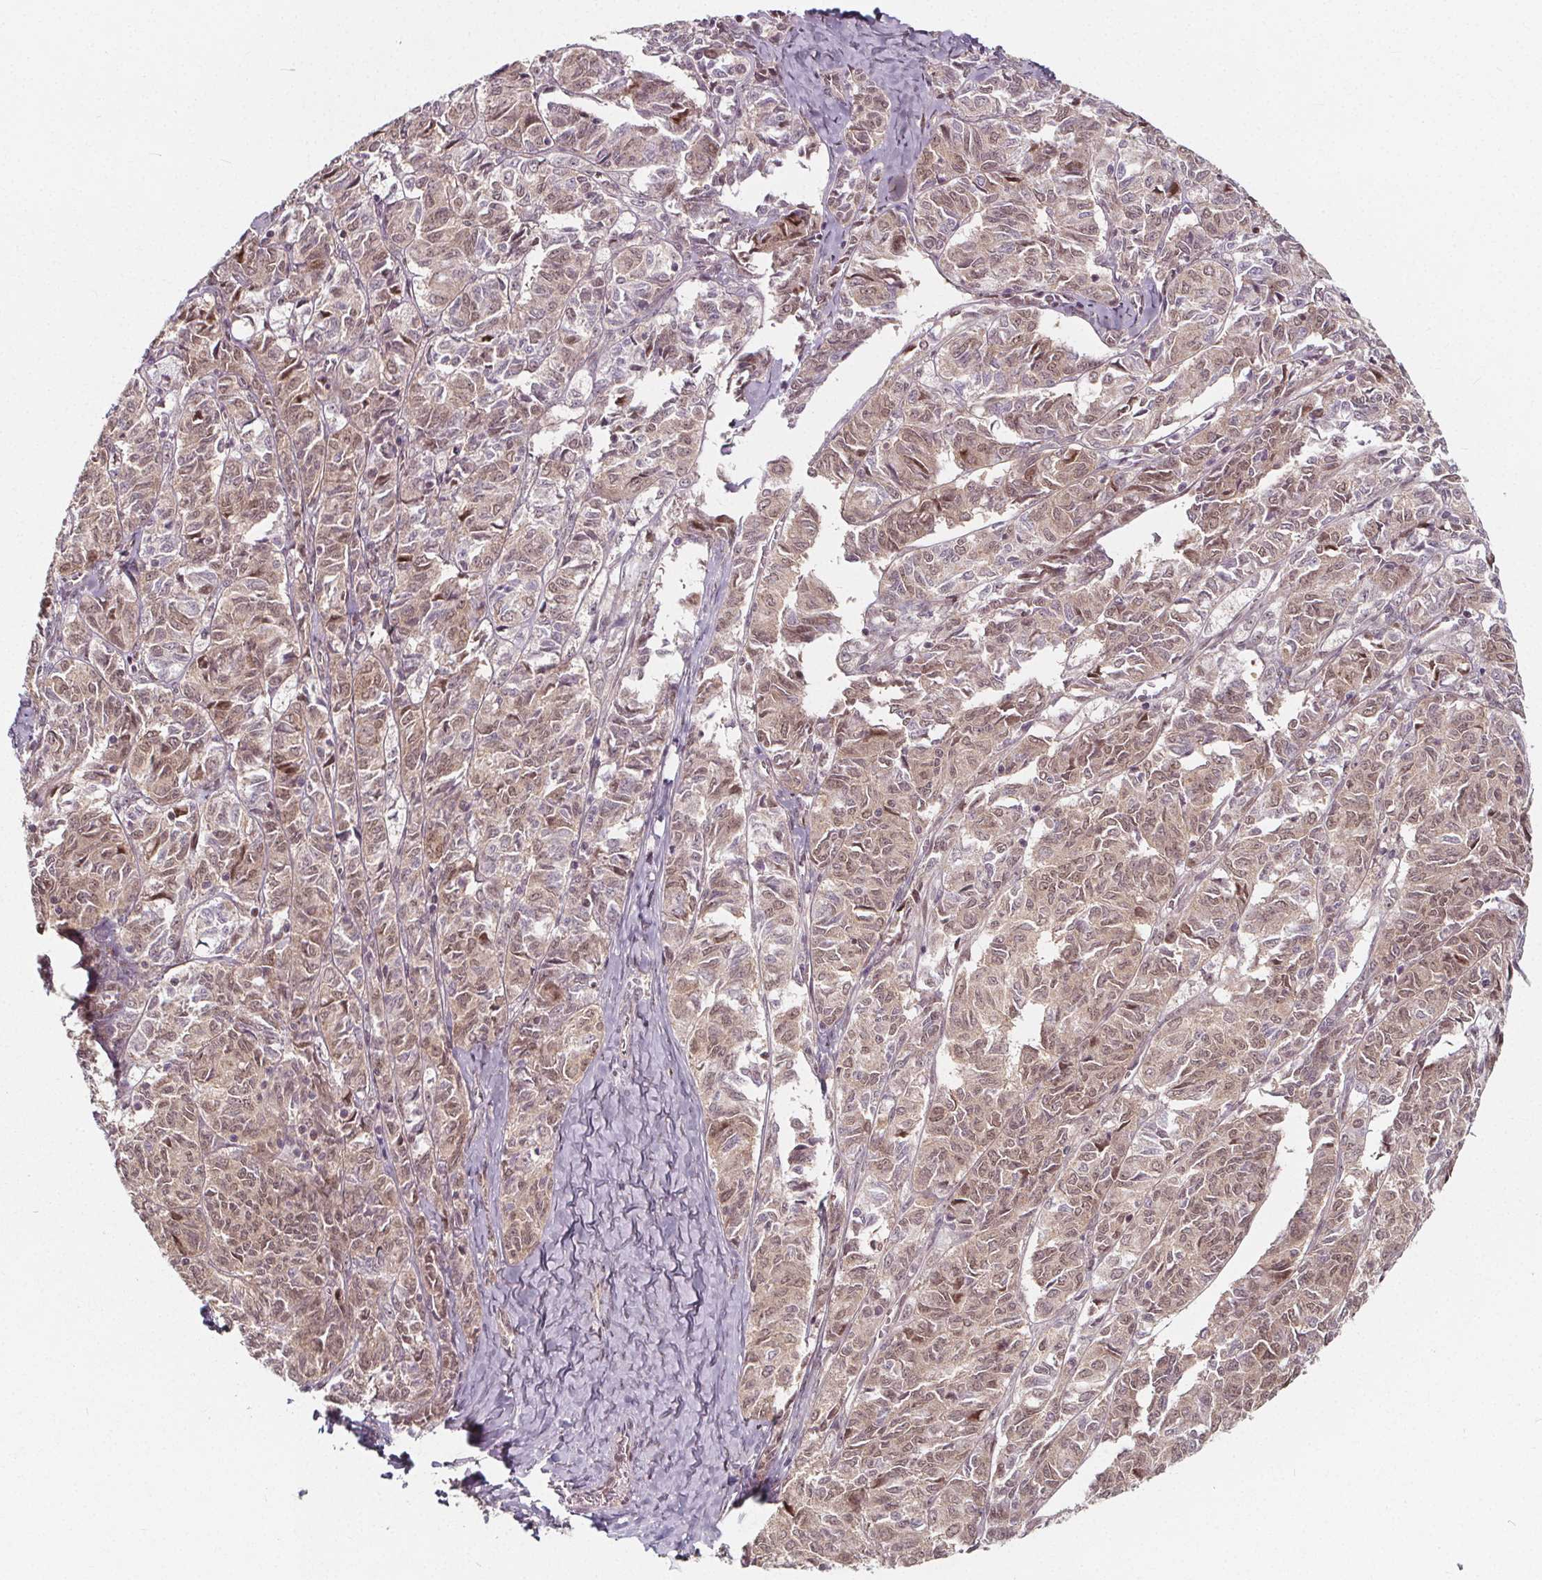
{"staining": {"intensity": "weak", "quantity": ">75%", "location": "cytoplasmic/membranous,nuclear"}, "tissue": "ovarian cancer", "cell_type": "Tumor cells", "image_type": "cancer", "snomed": [{"axis": "morphology", "description": "Carcinoma, endometroid"}, {"axis": "topography", "description": "Ovary"}], "caption": "Immunohistochemical staining of human endometroid carcinoma (ovarian) reveals low levels of weak cytoplasmic/membranous and nuclear protein expression in about >75% of tumor cells.", "gene": "AKT1S1", "patient": {"sex": "female", "age": 80}}